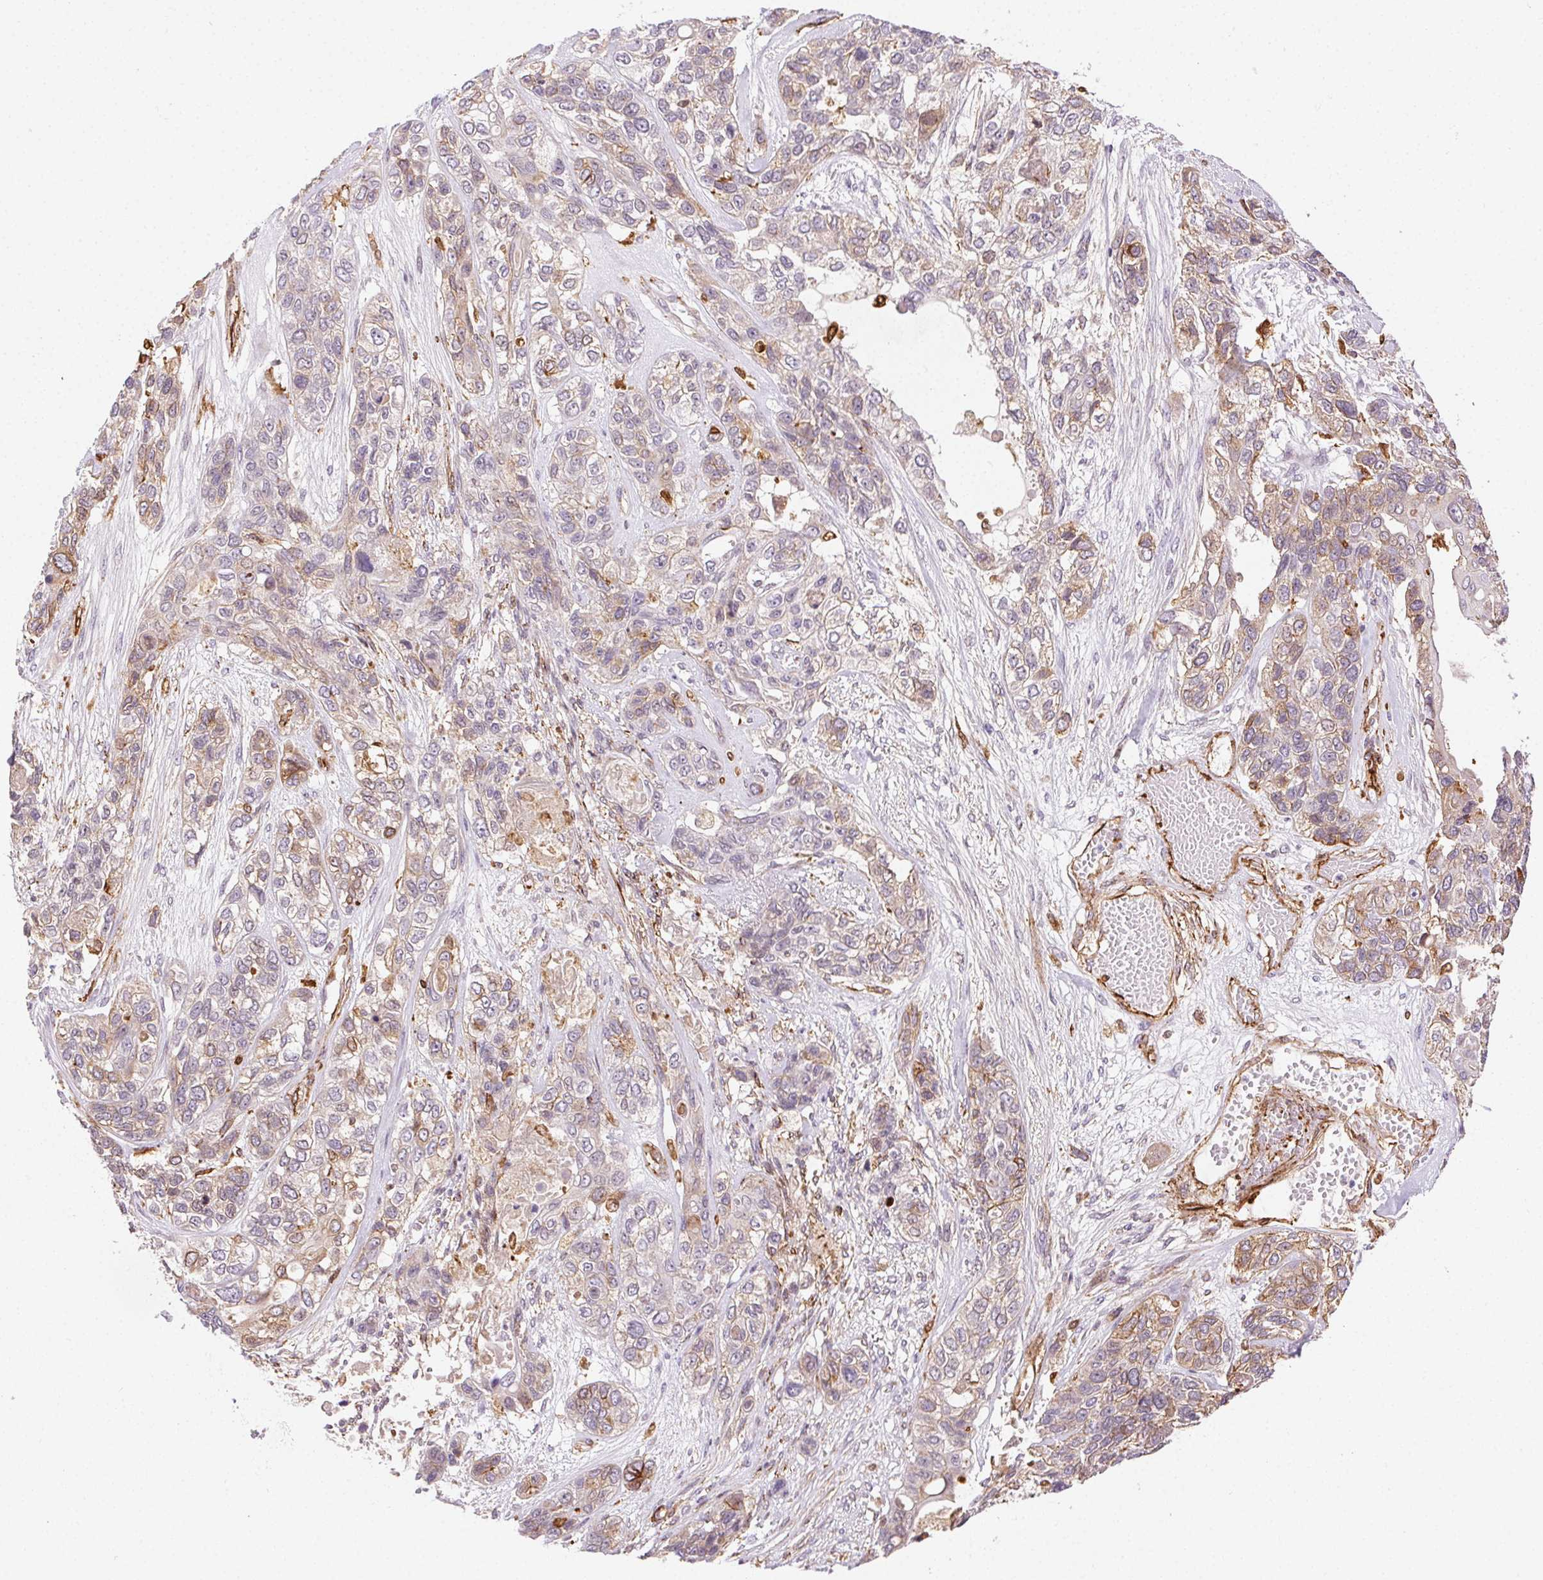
{"staining": {"intensity": "weak", "quantity": "25%-75%", "location": "cytoplasmic/membranous"}, "tissue": "lung cancer", "cell_type": "Tumor cells", "image_type": "cancer", "snomed": [{"axis": "morphology", "description": "Squamous cell carcinoma, NOS"}, {"axis": "topography", "description": "Lung"}], "caption": "Immunohistochemical staining of human lung cancer (squamous cell carcinoma) displays low levels of weak cytoplasmic/membranous protein positivity in approximately 25%-75% of tumor cells.", "gene": "RNASET2", "patient": {"sex": "female", "age": 70}}